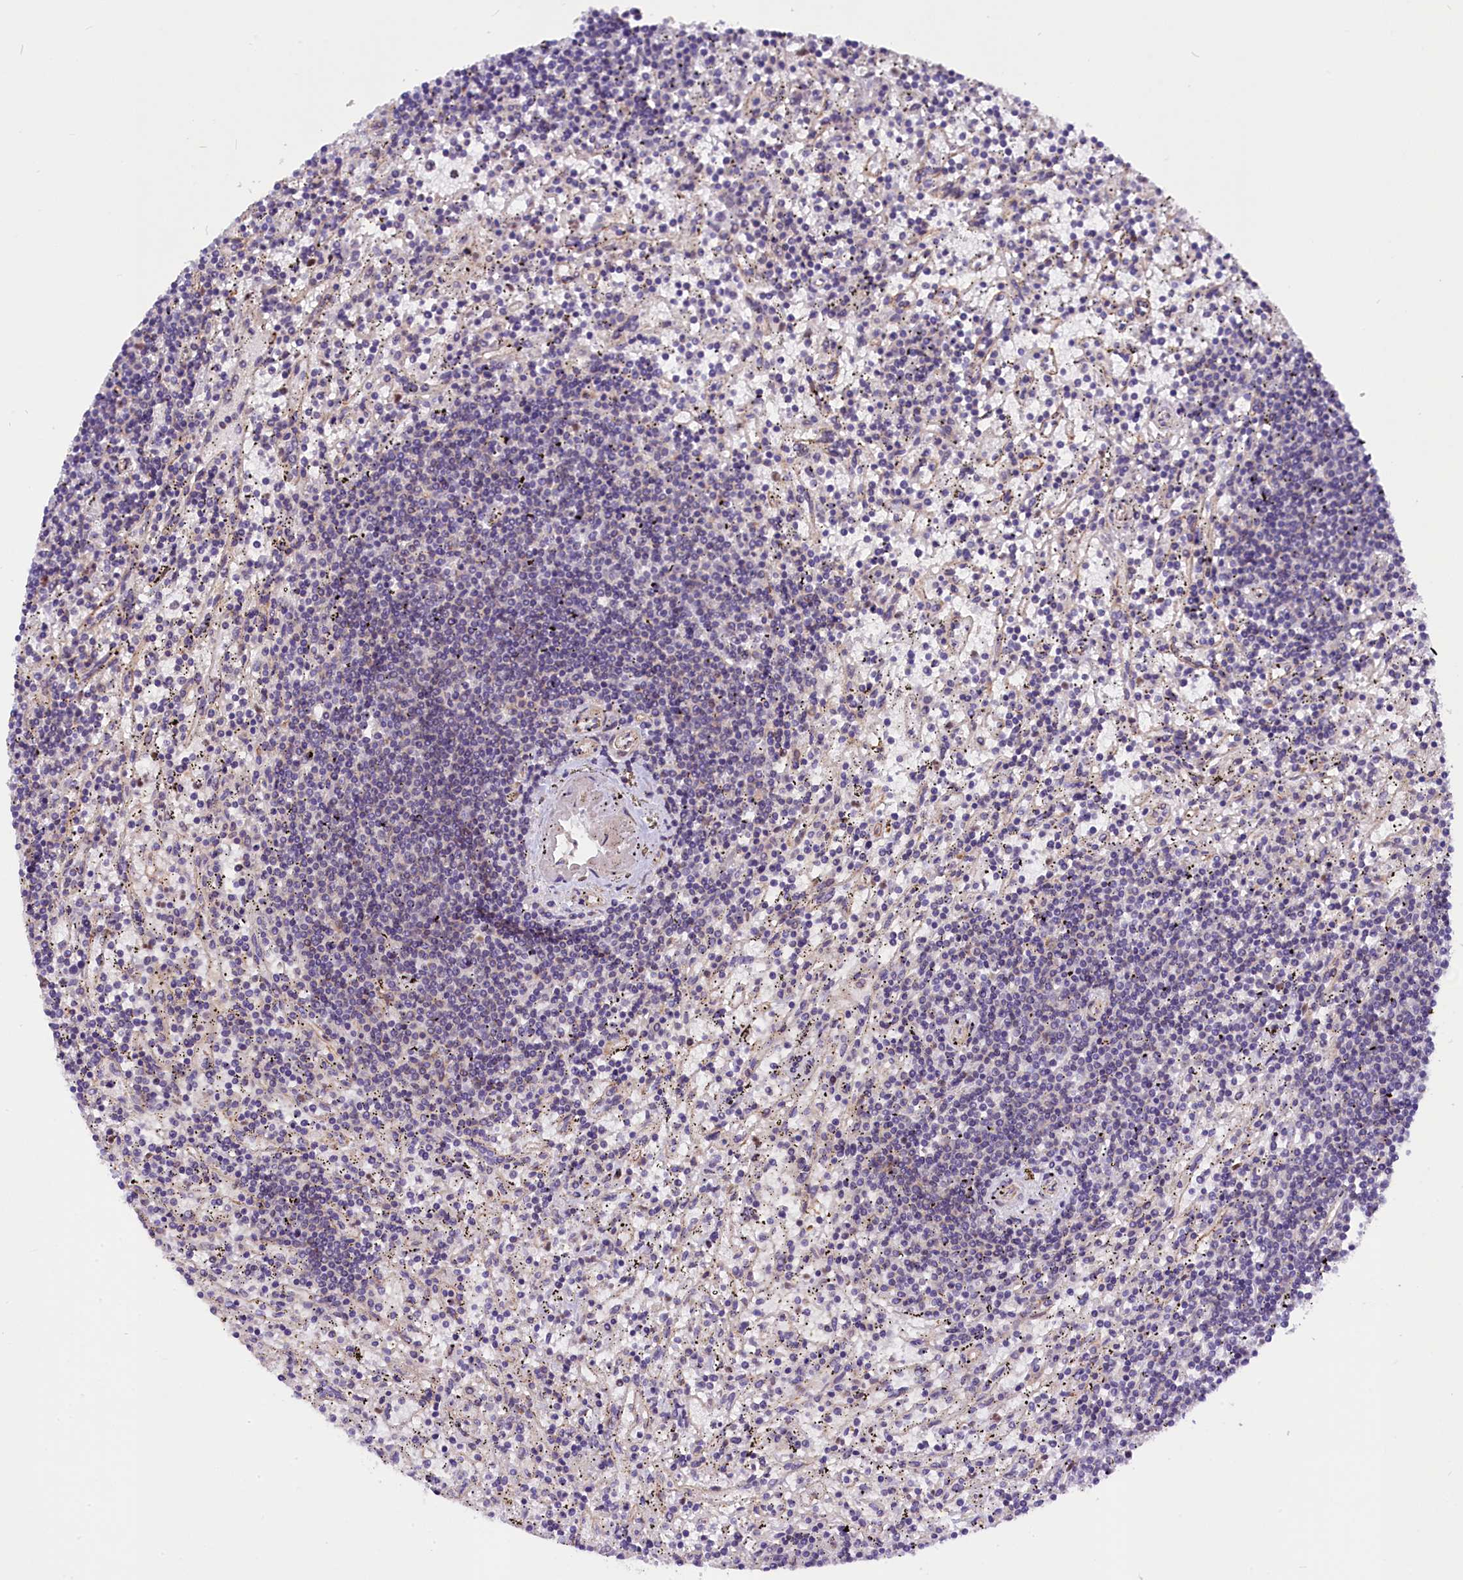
{"staining": {"intensity": "negative", "quantity": "none", "location": "none"}, "tissue": "lymphoma", "cell_type": "Tumor cells", "image_type": "cancer", "snomed": [{"axis": "morphology", "description": "Malignant lymphoma, non-Hodgkin's type, Low grade"}, {"axis": "topography", "description": "Spleen"}], "caption": "Immunohistochemistry (IHC) micrograph of neoplastic tissue: lymphoma stained with DAB (3,3'-diaminobenzidine) shows no significant protein staining in tumor cells.", "gene": "MED20", "patient": {"sex": "male", "age": 76}}